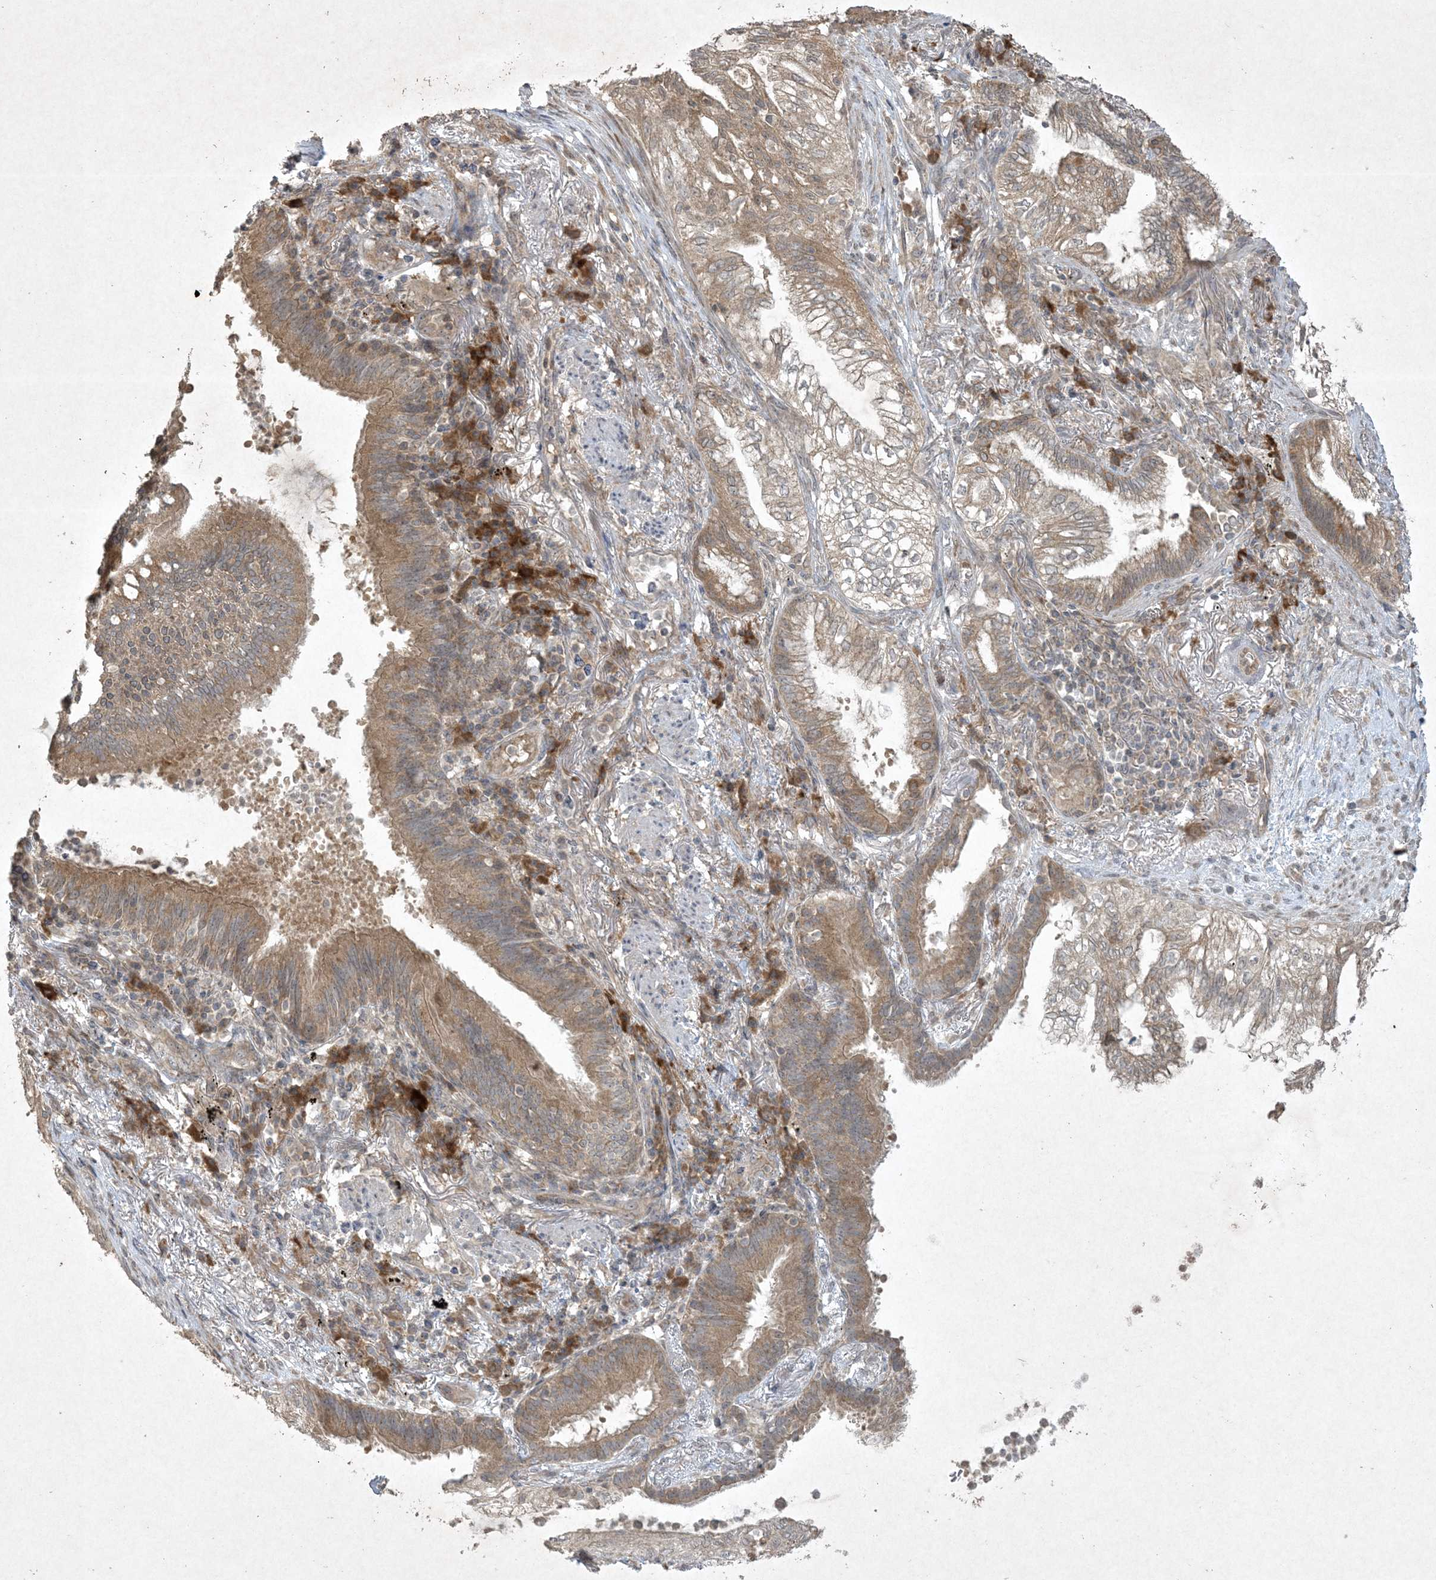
{"staining": {"intensity": "moderate", "quantity": ">75%", "location": "cytoplasmic/membranous"}, "tissue": "lung cancer", "cell_type": "Tumor cells", "image_type": "cancer", "snomed": [{"axis": "morphology", "description": "Adenocarcinoma, NOS"}, {"axis": "topography", "description": "Lung"}], "caption": "Tumor cells demonstrate medium levels of moderate cytoplasmic/membranous staining in about >75% of cells in lung adenocarcinoma.", "gene": "NRBP2", "patient": {"sex": "female", "age": 70}}